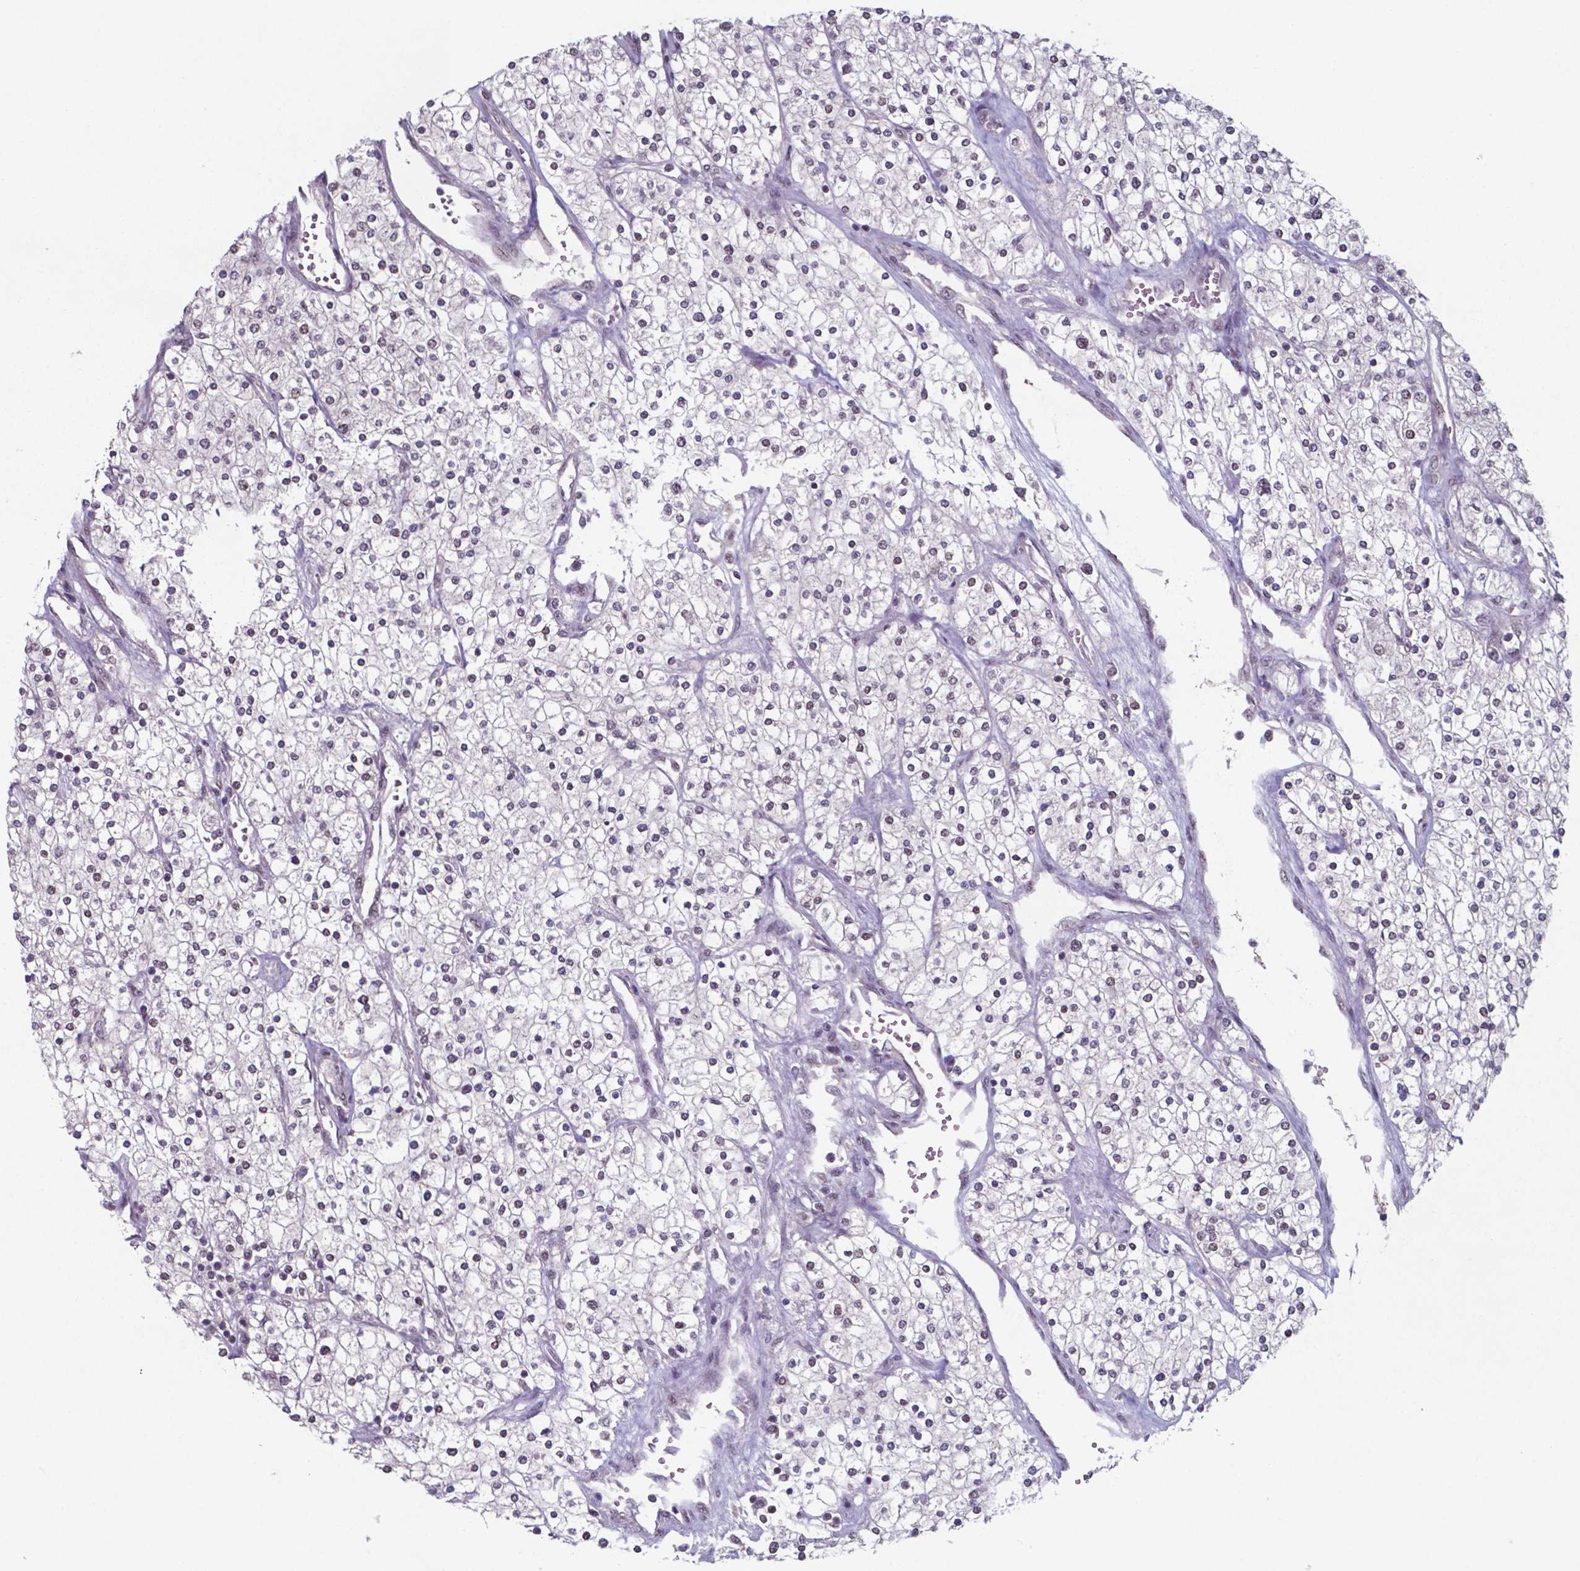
{"staining": {"intensity": "weak", "quantity": "25%-75%", "location": "nuclear"}, "tissue": "renal cancer", "cell_type": "Tumor cells", "image_type": "cancer", "snomed": [{"axis": "morphology", "description": "Adenocarcinoma, NOS"}, {"axis": "topography", "description": "Kidney"}], "caption": "This micrograph shows IHC staining of adenocarcinoma (renal), with low weak nuclear expression in approximately 25%-75% of tumor cells.", "gene": "UBA1", "patient": {"sex": "male", "age": 80}}